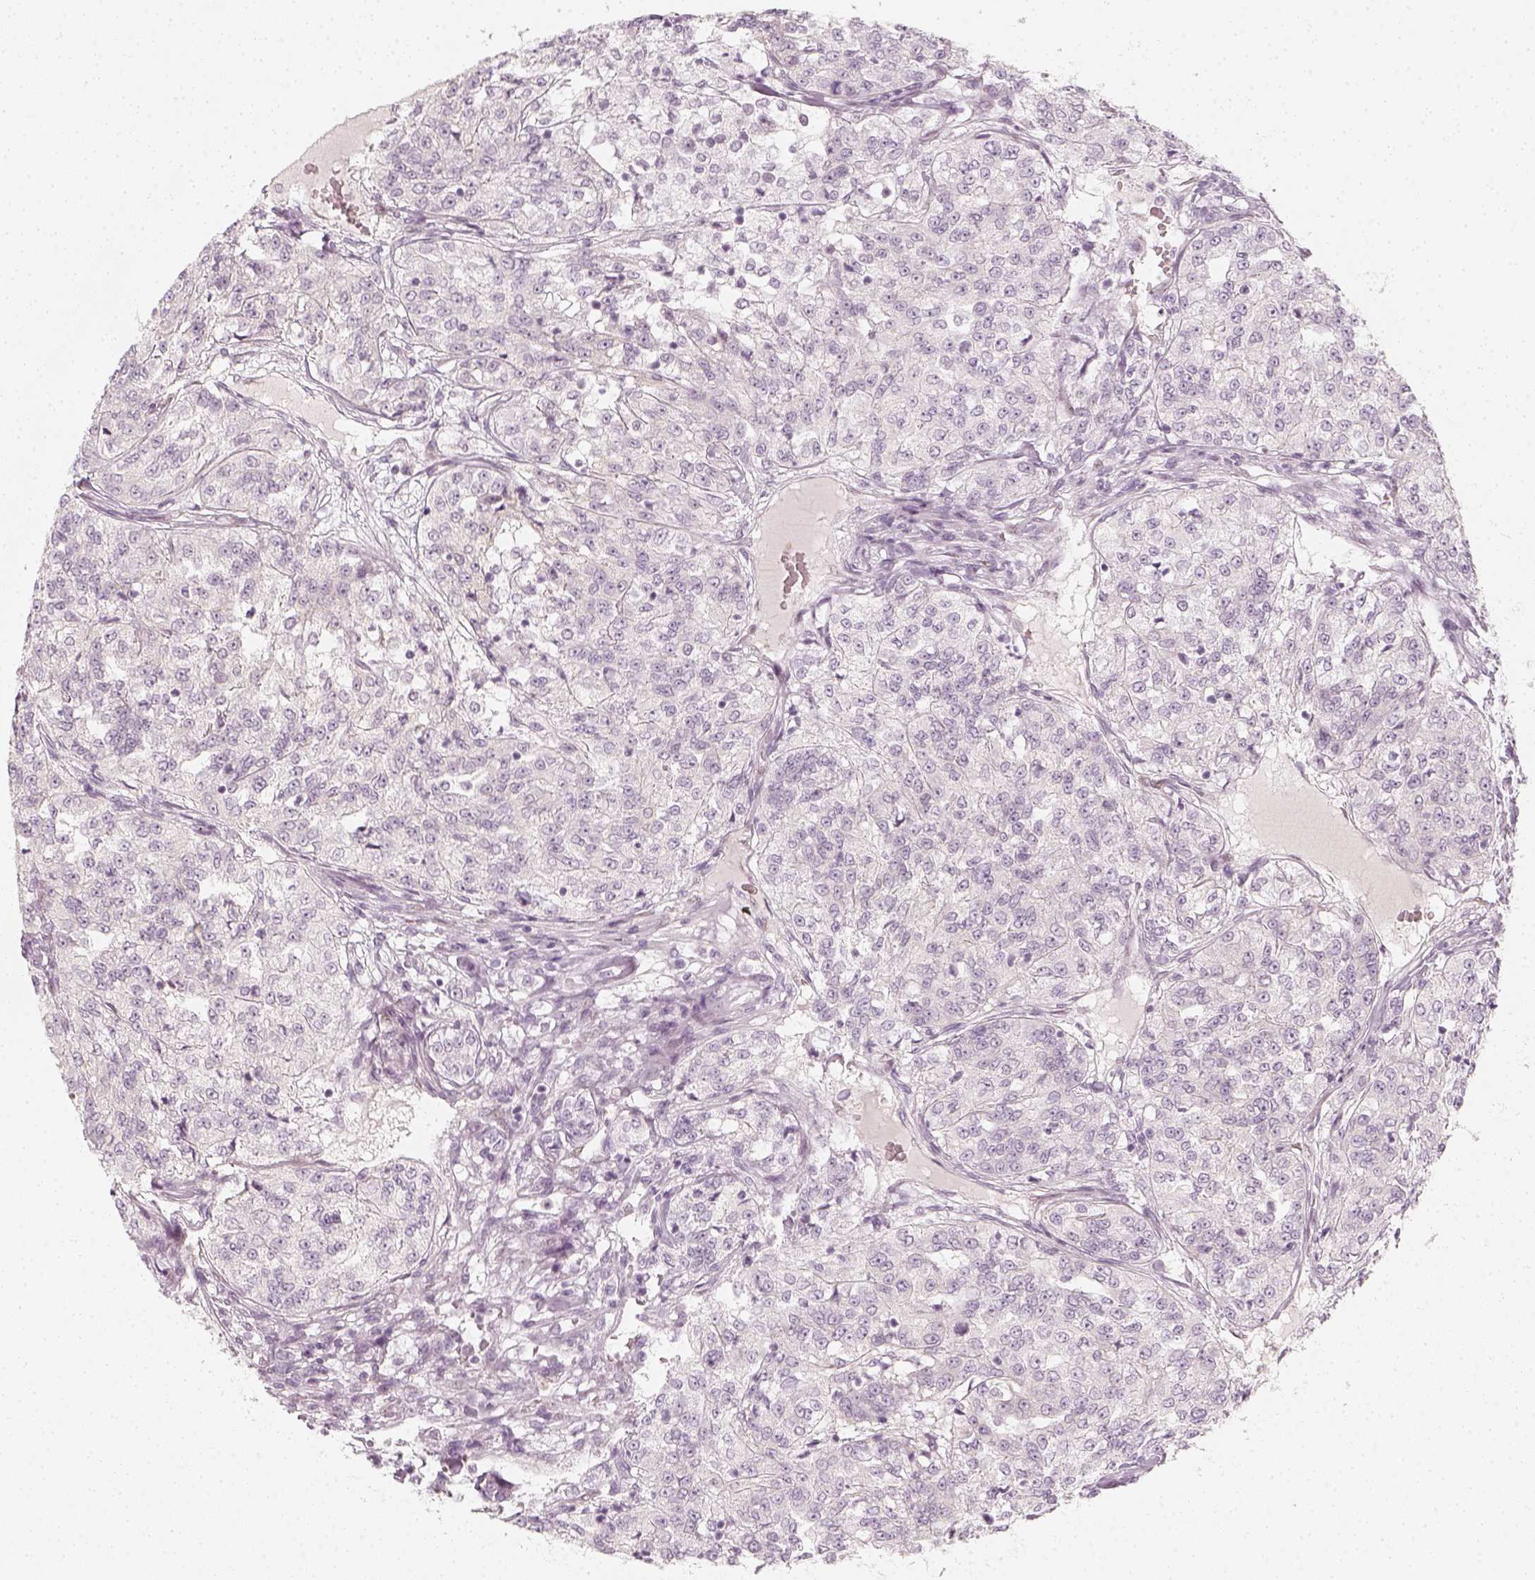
{"staining": {"intensity": "negative", "quantity": "none", "location": "none"}, "tissue": "renal cancer", "cell_type": "Tumor cells", "image_type": "cancer", "snomed": [{"axis": "morphology", "description": "Adenocarcinoma, NOS"}, {"axis": "topography", "description": "Kidney"}], "caption": "This is a photomicrograph of IHC staining of adenocarcinoma (renal), which shows no expression in tumor cells.", "gene": "KRTAP2-1", "patient": {"sex": "female", "age": 63}}